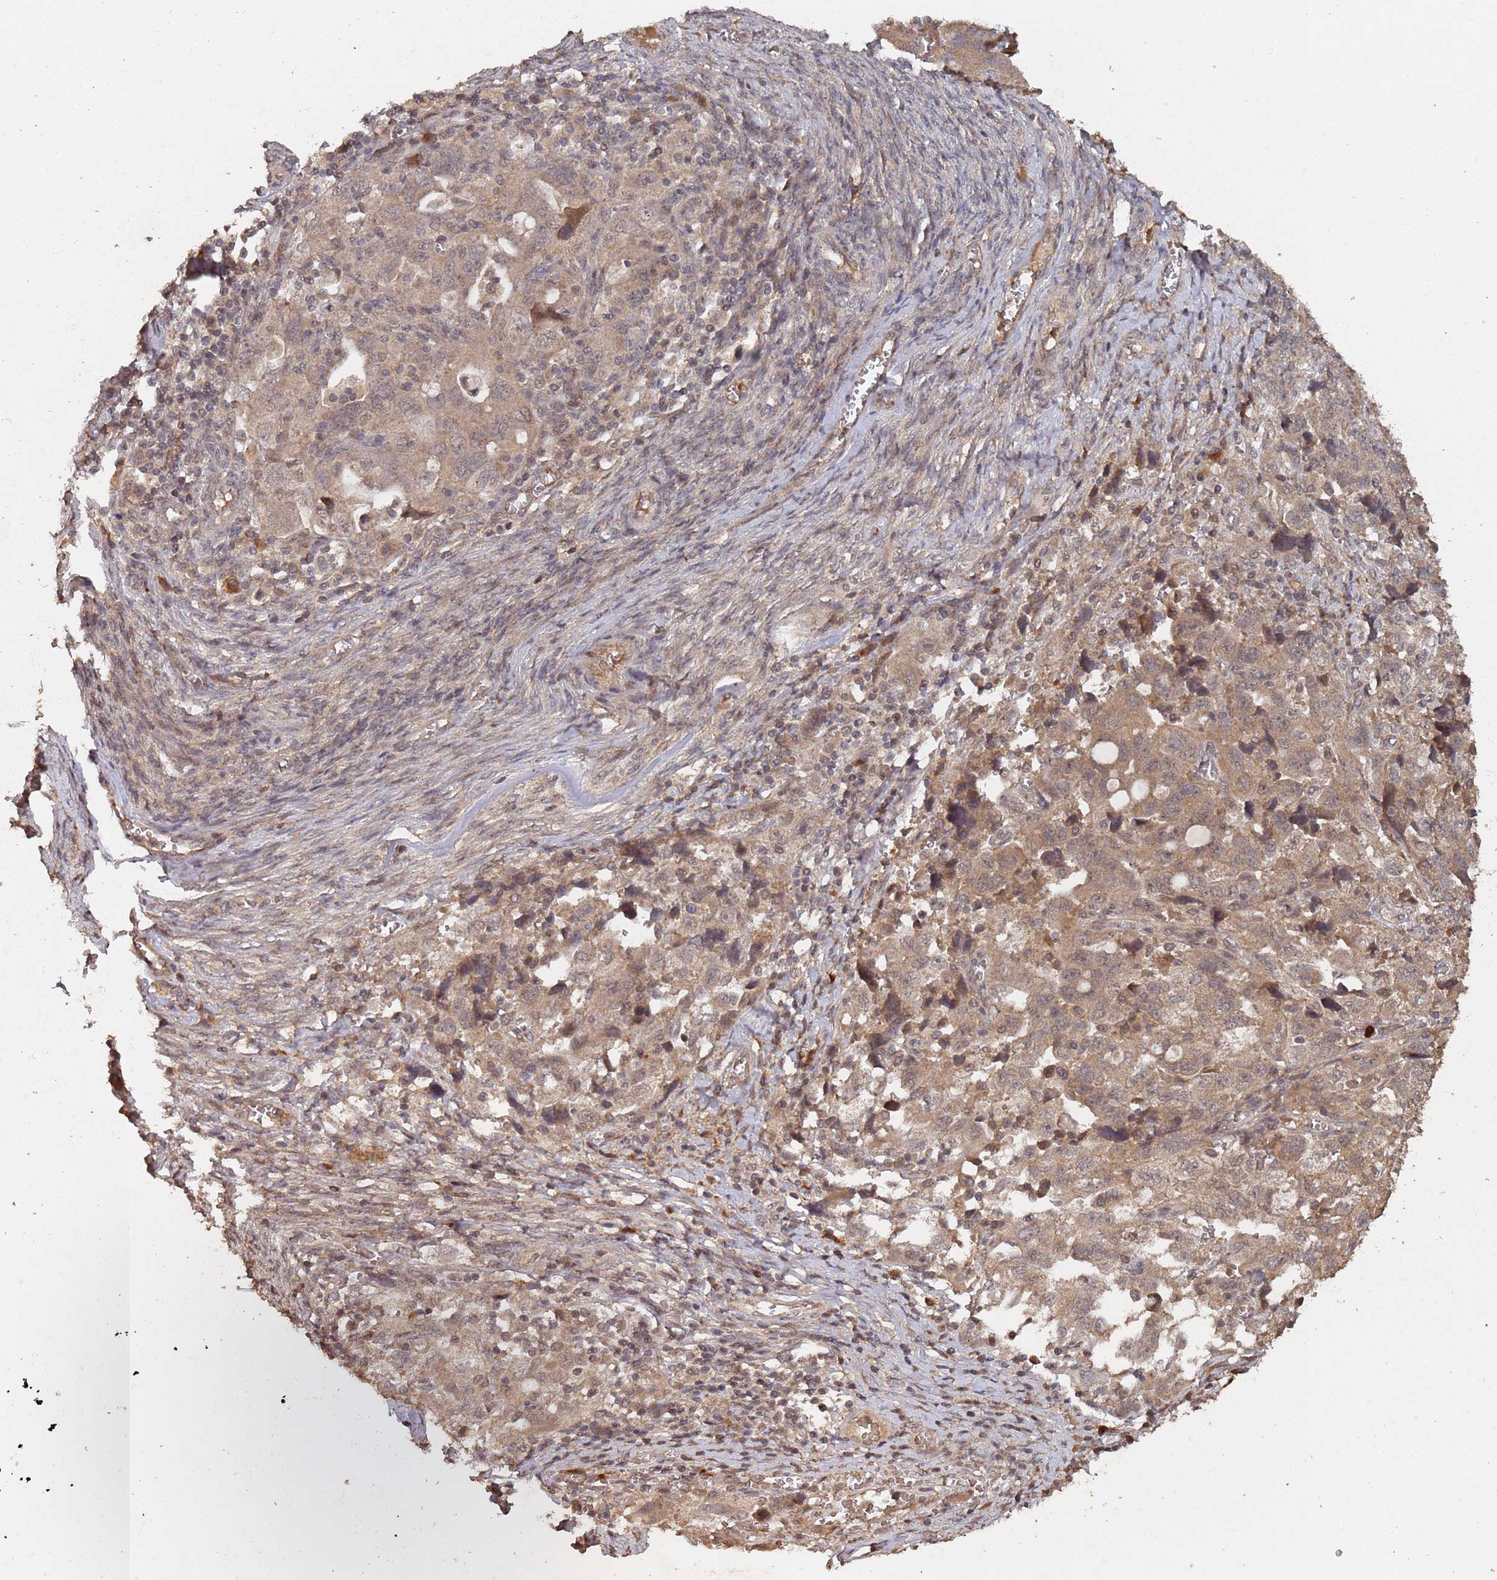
{"staining": {"intensity": "weak", "quantity": ">75%", "location": "cytoplasmic/membranous"}, "tissue": "ovarian cancer", "cell_type": "Tumor cells", "image_type": "cancer", "snomed": [{"axis": "morphology", "description": "Carcinoma, NOS"}, {"axis": "morphology", "description": "Cystadenocarcinoma, serous, NOS"}, {"axis": "topography", "description": "Ovary"}], "caption": "Tumor cells exhibit weak cytoplasmic/membranous positivity in approximately >75% of cells in ovarian serous cystadenocarcinoma. (DAB IHC, brown staining for protein, blue staining for nuclei).", "gene": "FRAT1", "patient": {"sex": "female", "age": 69}}